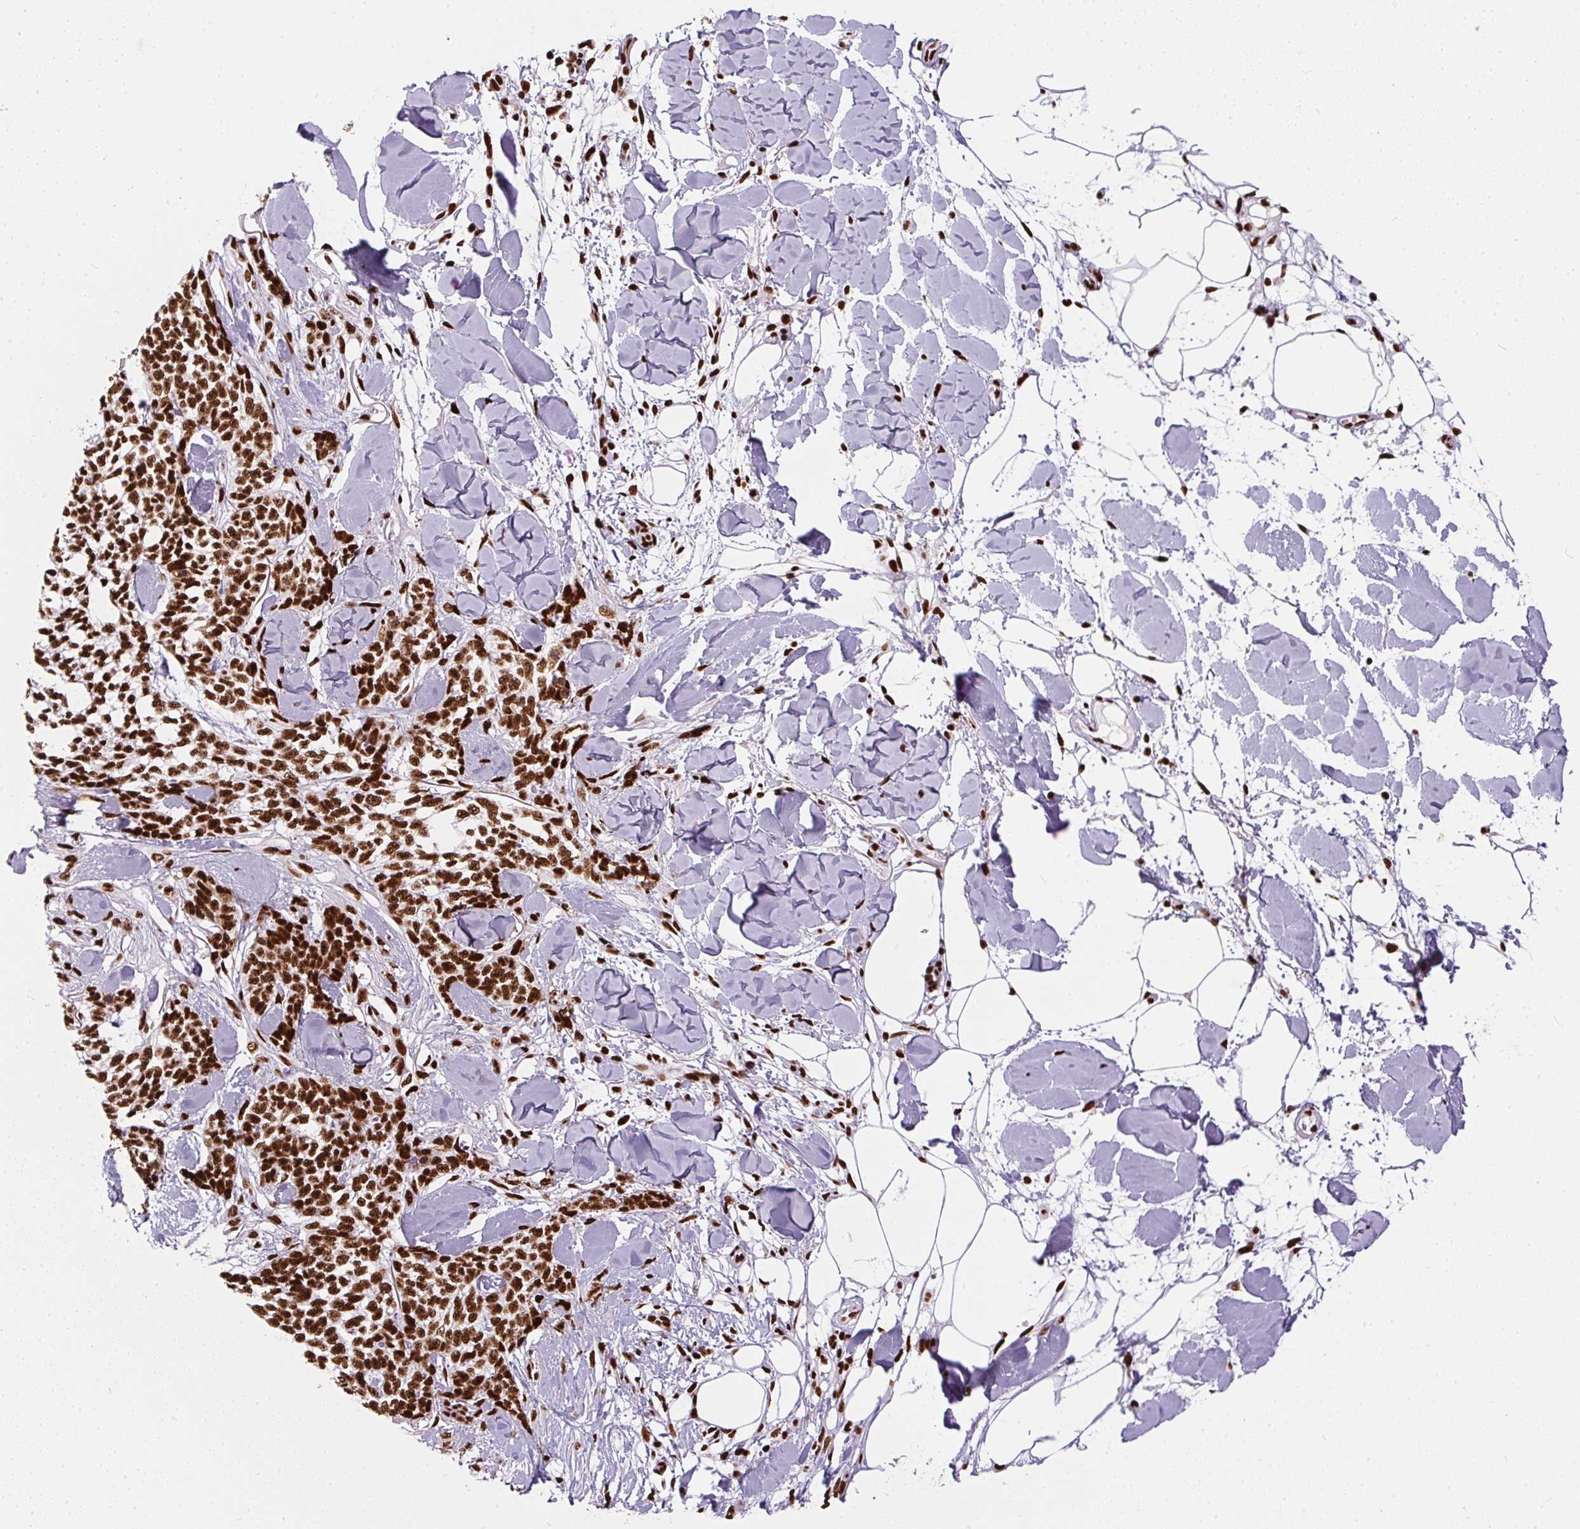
{"staining": {"intensity": "strong", "quantity": ">75%", "location": "nuclear"}, "tissue": "skin cancer", "cell_type": "Tumor cells", "image_type": "cancer", "snomed": [{"axis": "morphology", "description": "Basal cell carcinoma"}, {"axis": "topography", "description": "Skin"}], "caption": "Human skin cancer (basal cell carcinoma) stained with a brown dye reveals strong nuclear positive positivity in about >75% of tumor cells.", "gene": "PAGE3", "patient": {"sex": "female", "age": 59}}